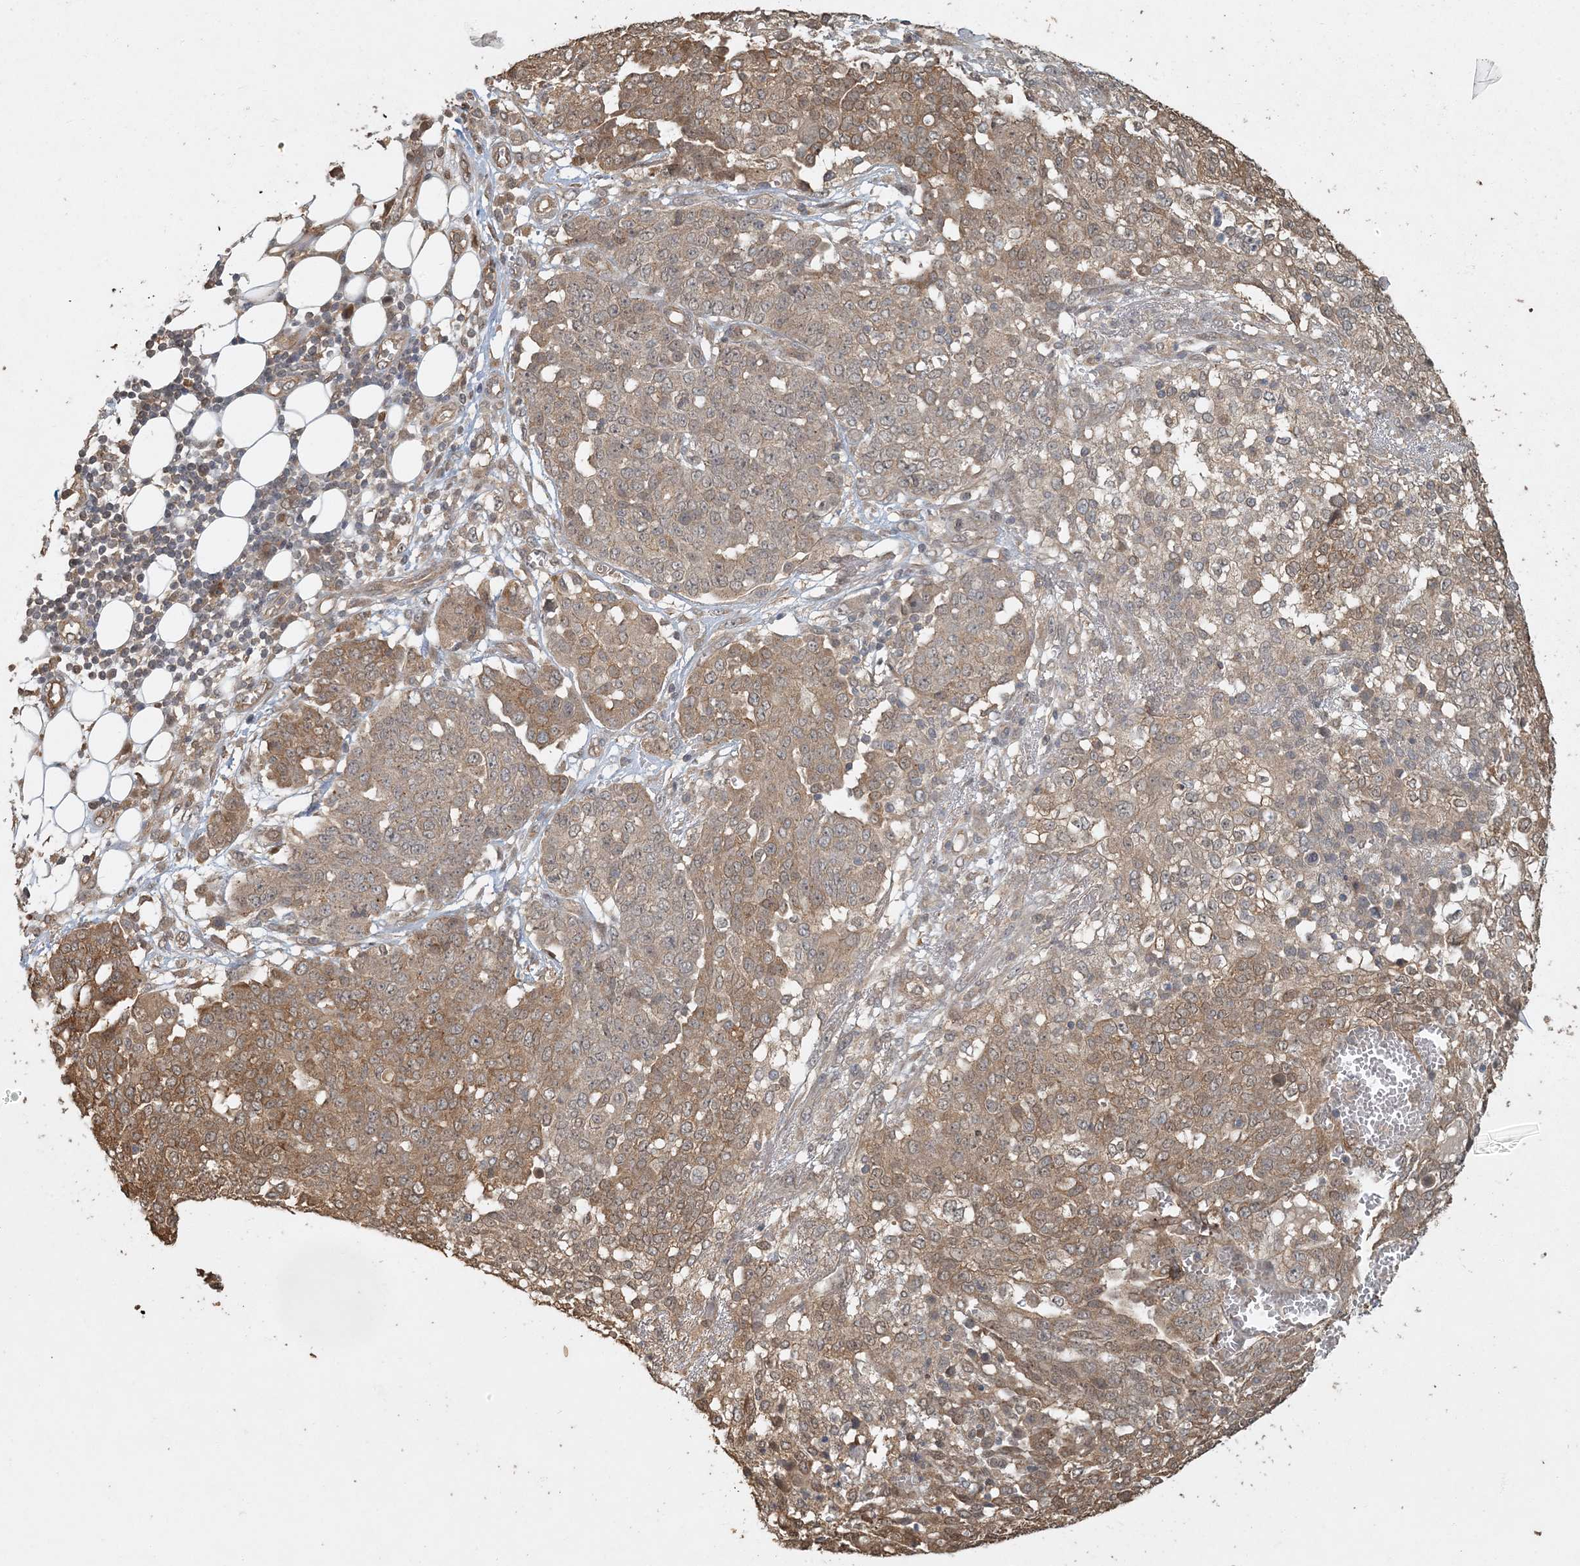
{"staining": {"intensity": "moderate", "quantity": ">75%", "location": "cytoplasmic/membranous"}, "tissue": "ovarian cancer", "cell_type": "Tumor cells", "image_type": "cancer", "snomed": [{"axis": "morphology", "description": "Cystadenocarcinoma, serous, NOS"}, {"axis": "topography", "description": "Soft tissue"}, {"axis": "topography", "description": "Ovary"}], "caption": "IHC (DAB) staining of ovarian cancer exhibits moderate cytoplasmic/membranous protein expression in approximately >75% of tumor cells. (brown staining indicates protein expression, while blue staining denotes nuclei).", "gene": "AK9", "patient": {"sex": "female", "age": 57}}